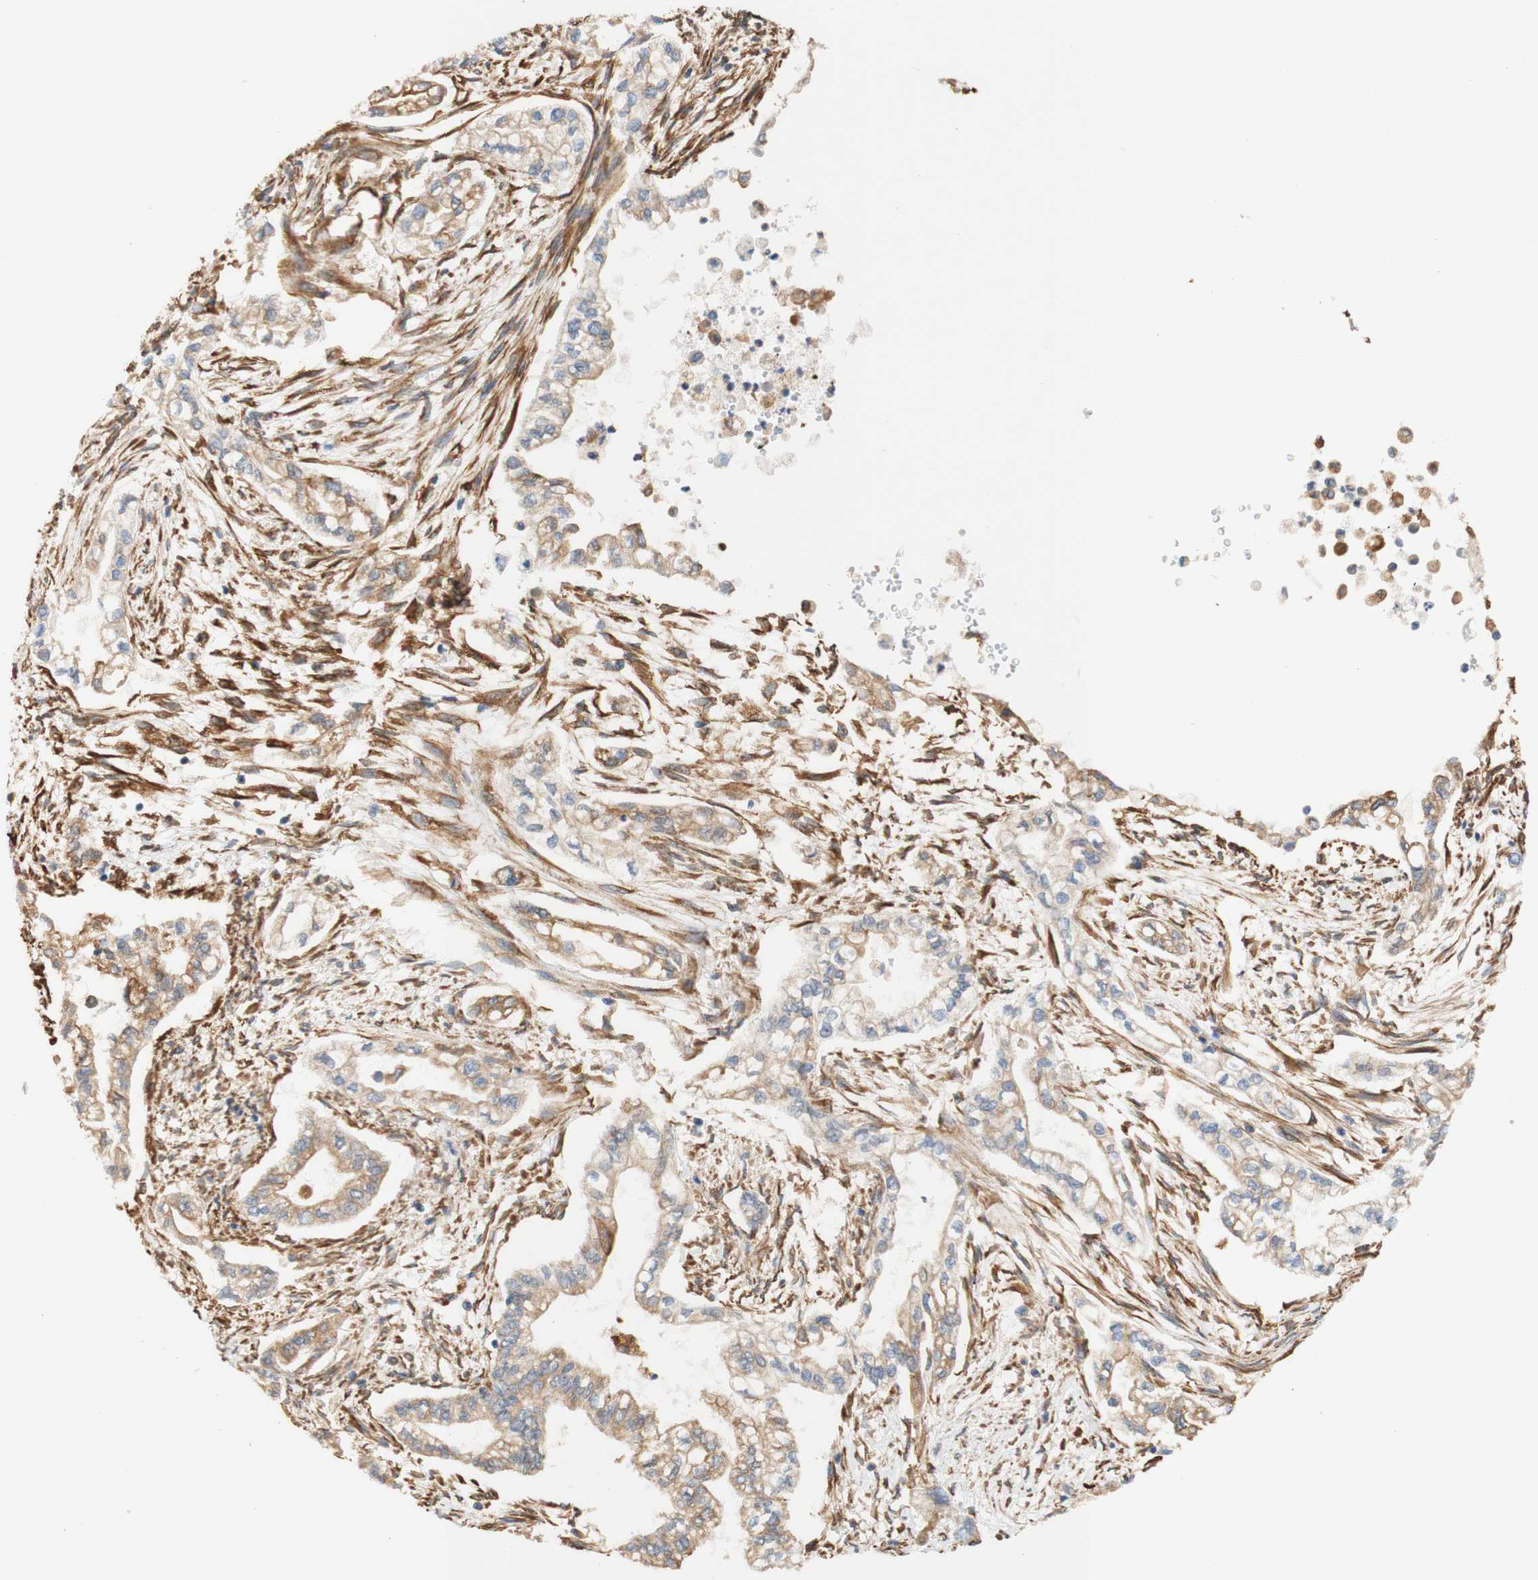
{"staining": {"intensity": "weak", "quantity": ">75%", "location": "cytoplasmic/membranous"}, "tissue": "pancreatic cancer", "cell_type": "Tumor cells", "image_type": "cancer", "snomed": [{"axis": "morphology", "description": "Normal tissue, NOS"}, {"axis": "topography", "description": "Pancreas"}], "caption": "Pancreatic cancer stained with DAB (3,3'-diaminobenzidine) immunohistochemistry (IHC) reveals low levels of weak cytoplasmic/membranous positivity in approximately >75% of tumor cells. (IHC, brightfield microscopy, high magnification).", "gene": "EIF2AK4", "patient": {"sex": "male", "age": 42}}